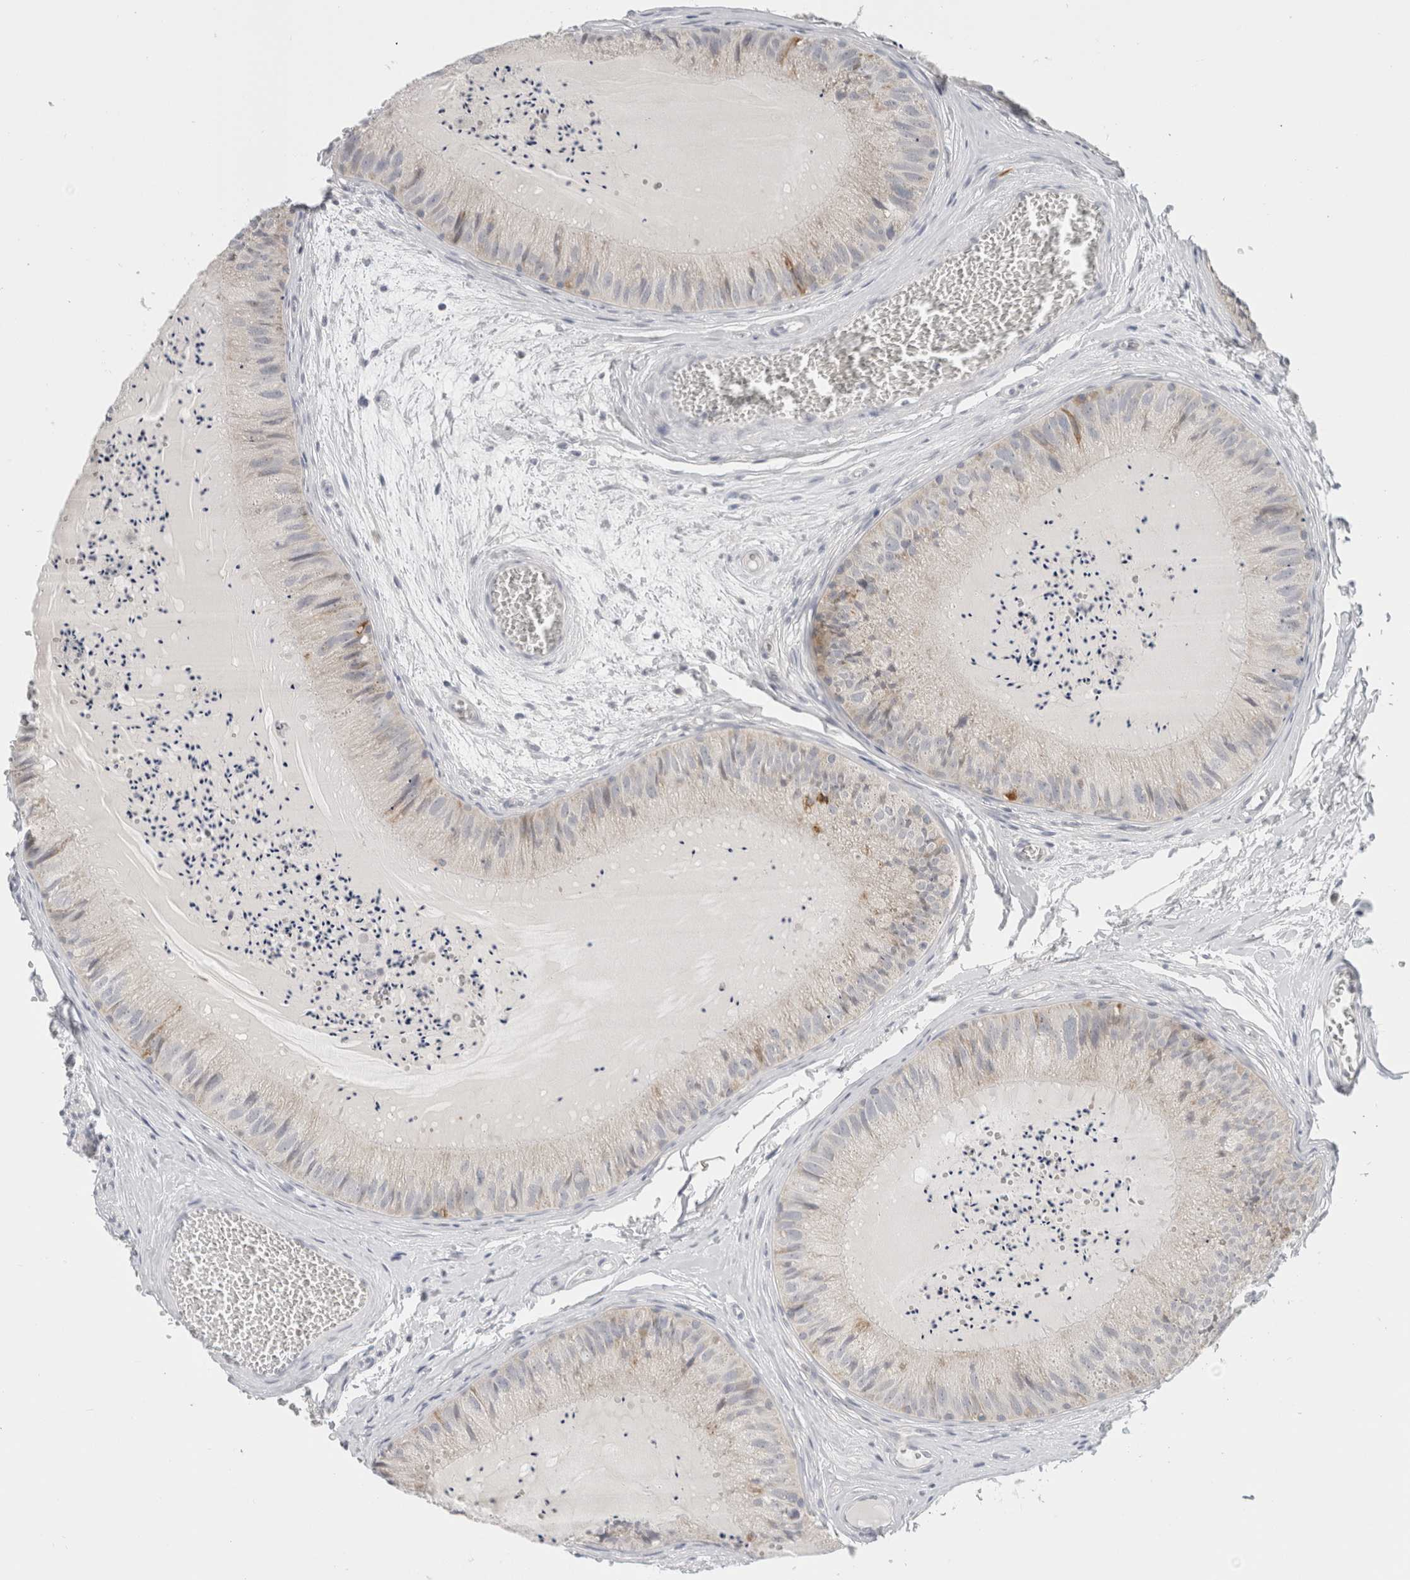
{"staining": {"intensity": "moderate", "quantity": "<25%", "location": "cytoplasmic/membranous"}, "tissue": "epididymis", "cell_type": "Glandular cells", "image_type": "normal", "snomed": [{"axis": "morphology", "description": "Normal tissue, NOS"}, {"axis": "topography", "description": "Epididymis"}], "caption": "The photomicrograph exhibits staining of normal epididymis, revealing moderate cytoplasmic/membranous protein expression (brown color) within glandular cells. (Stains: DAB (3,3'-diaminobenzidine) in brown, nuclei in blue, Microscopy: brightfield microscopy at high magnification).", "gene": "FAHD1", "patient": {"sex": "male", "age": 31}}